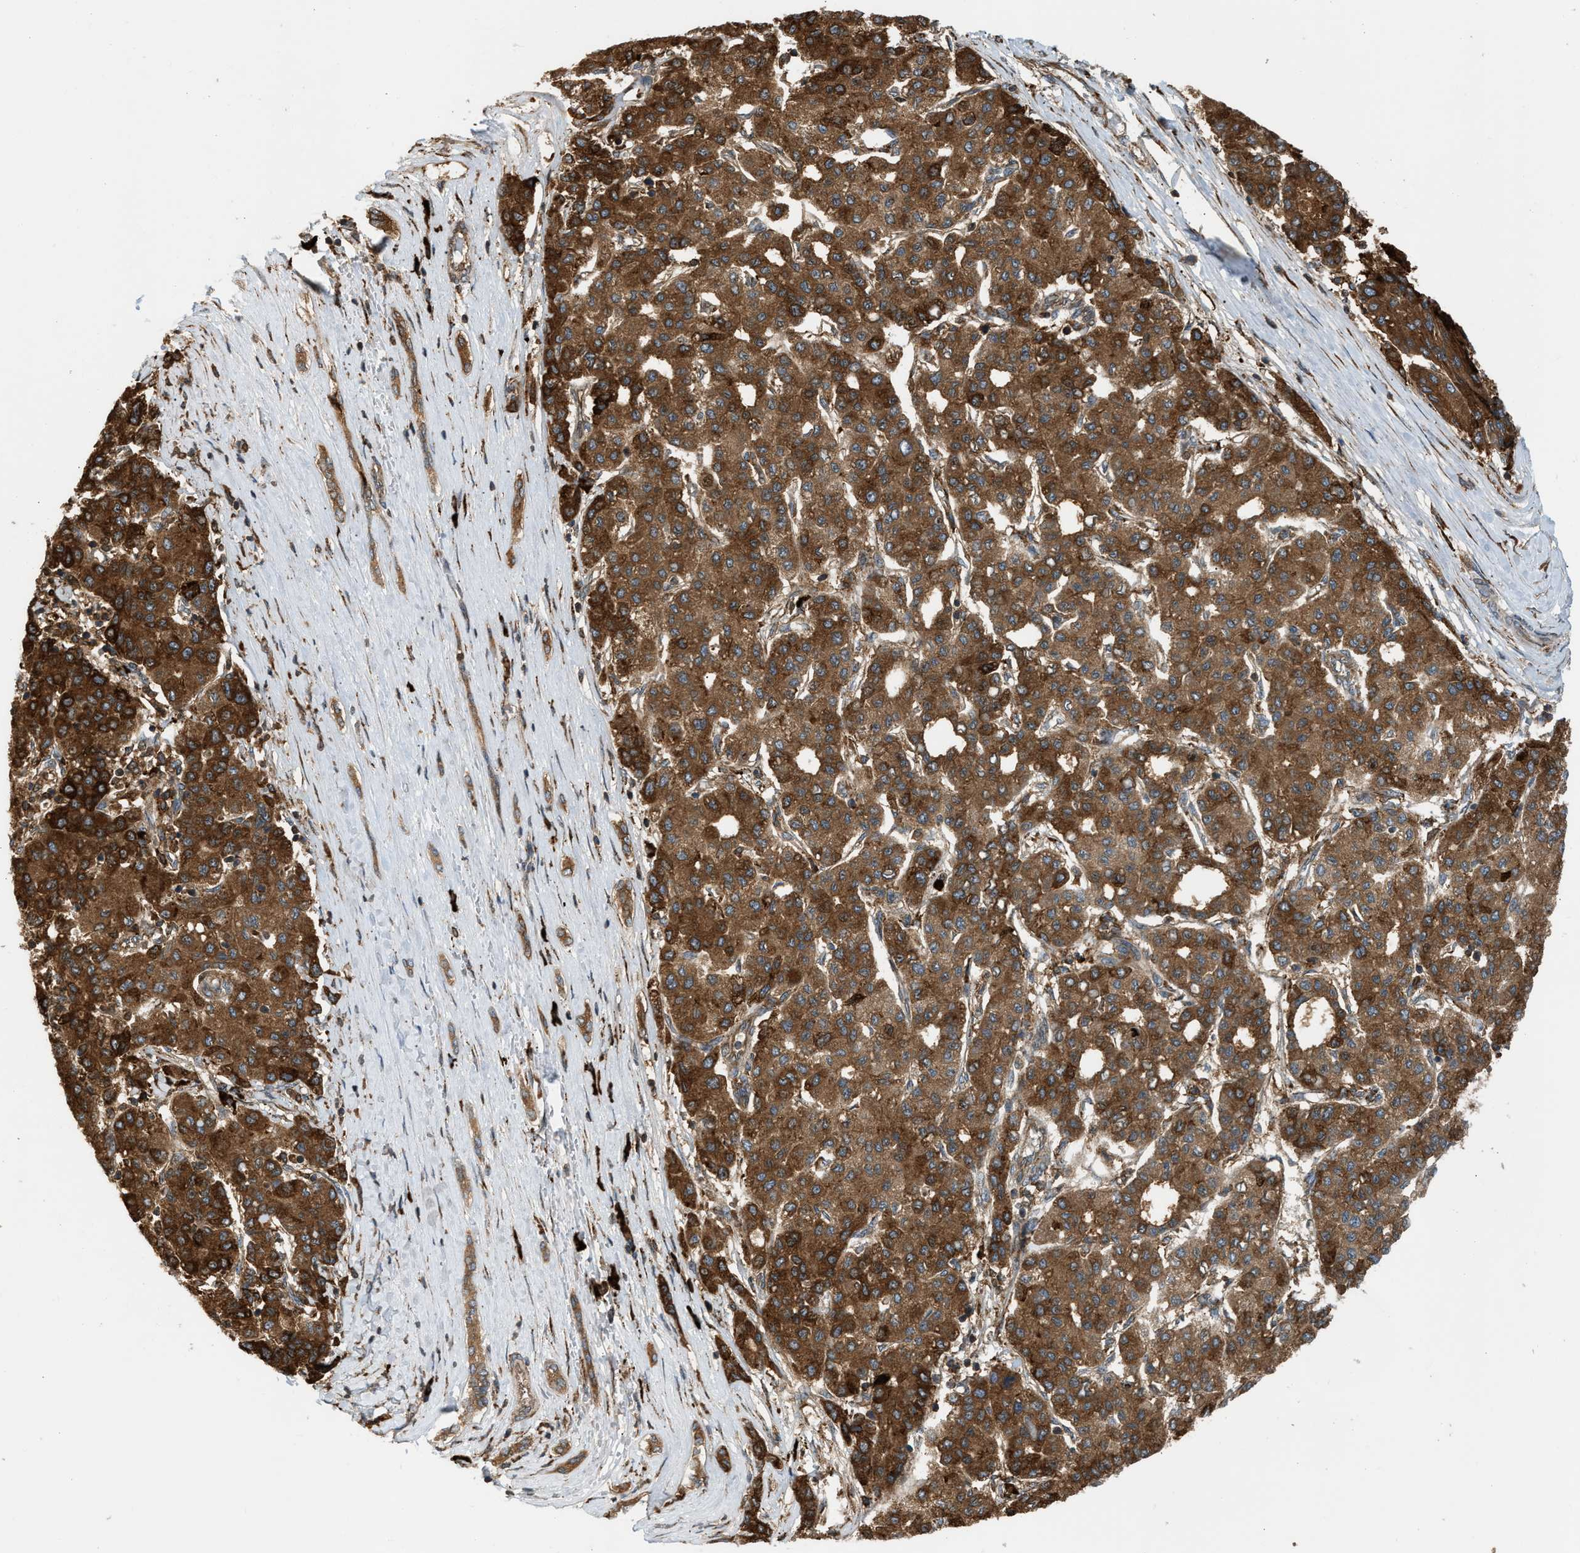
{"staining": {"intensity": "strong", "quantity": ">75%", "location": "cytoplasmic/membranous"}, "tissue": "liver cancer", "cell_type": "Tumor cells", "image_type": "cancer", "snomed": [{"axis": "morphology", "description": "Carcinoma, Hepatocellular, NOS"}, {"axis": "topography", "description": "Liver"}], "caption": "Immunohistochemical staining of human hepatocellular carcinoma (liver) reveals strong cytoplasmic/membranous protein expression in about >75% of tumor cells.", "gene": "BAIAP2L1", "patient": {"sex": "male", "age": 65}}